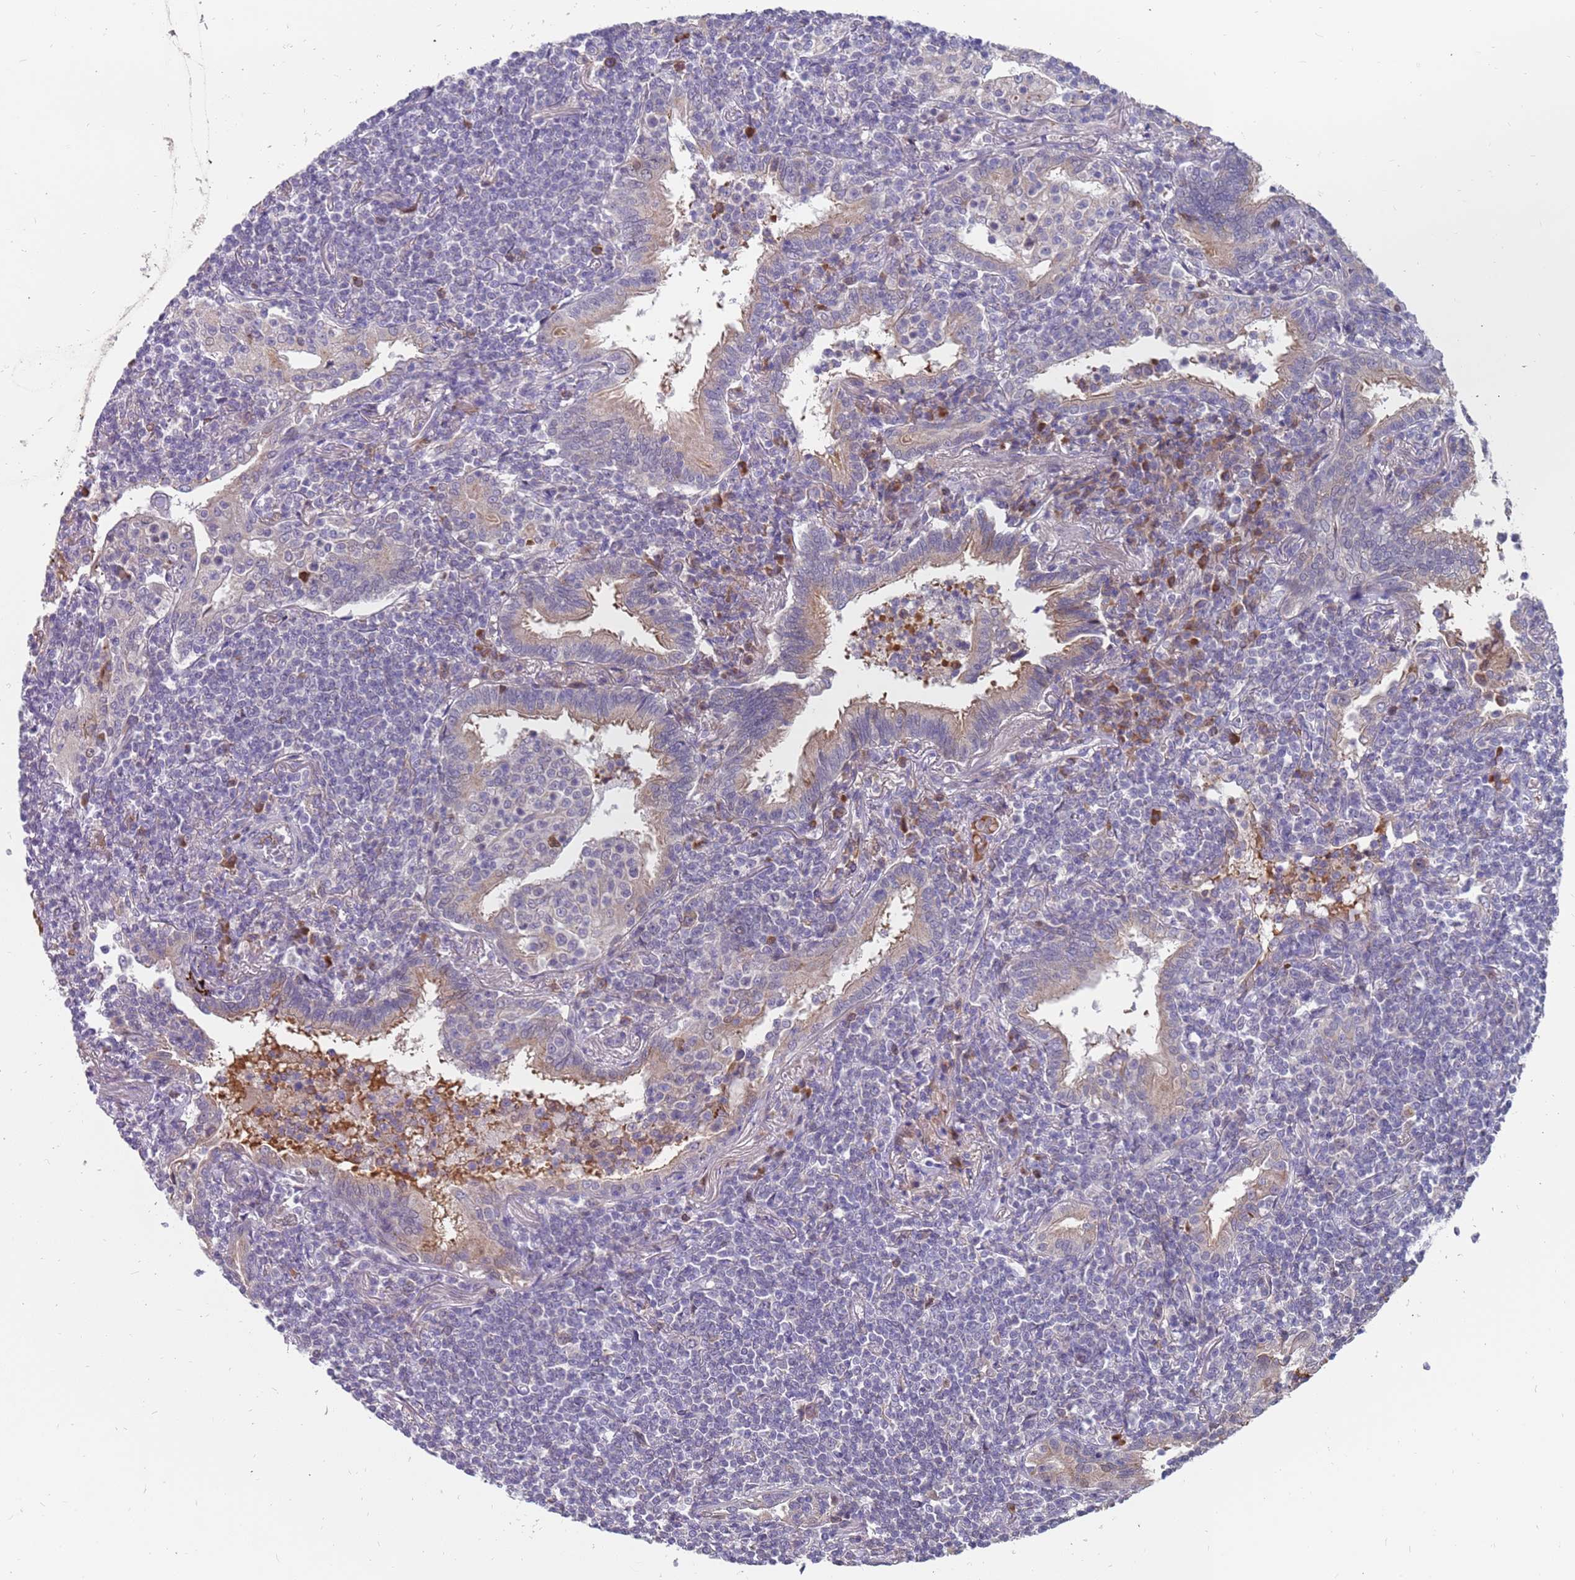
{"staining": {"intensity": "negative", "quantity": "none", "location": "none"}, "tissue": "lymphoma", "cell_type": "Tumor cells", "image_type": "cancer", "snomed": [{"axis": "morphology", "description": "Malignant lymphoma, non-Hodgkin's type, Low grade"}, {"axis": "topography", "description": "Lung"}], "caption": "Tumor cells show no significant staining in low-grade malignant lymphoma, non-Hodgkin's type.", "gene": "ZNF746", "patient": {"sex": "female", "age": 71}}